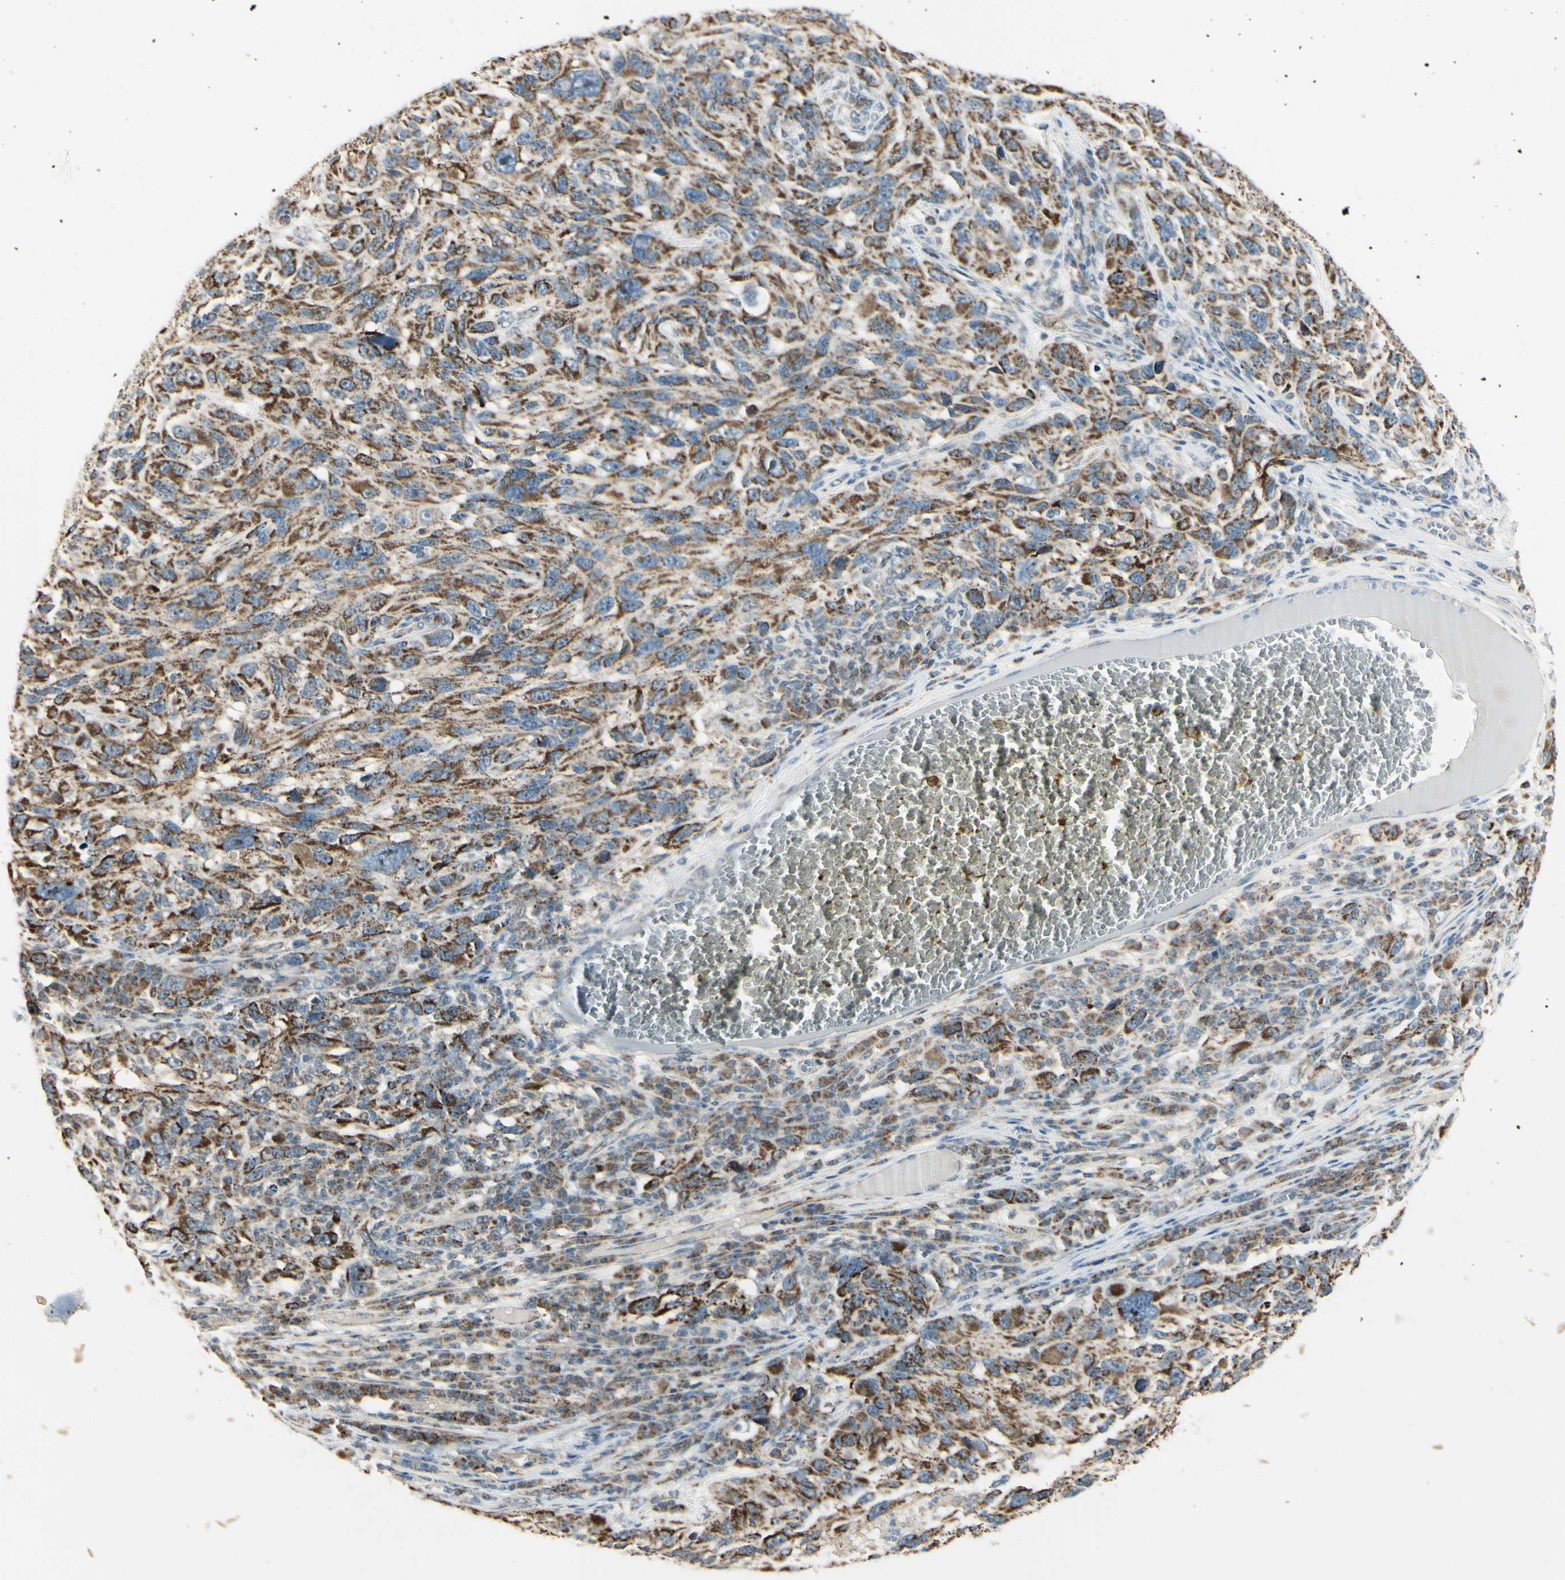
{"staining": {"intensity": "strong", "quantity": ">75%", "location": "cytoplasmic/membranous"}, "tissue": "melanoma", "cell_type": "Tumor cells", "image_type": "cancer", "snomed": [{"axis": "morphology", "description": "Malignant melanoma, NOS"}, {"axis": "topography", "description": "Skin"}], "caption": "Immunohistochemistry of melanoma exhibits high levels of strong cytoplasmic/membranous positivity in approximately >75% of tumor cells.", "gene": "ANKS6", "patient": {"sex": "male", "age": 53}}